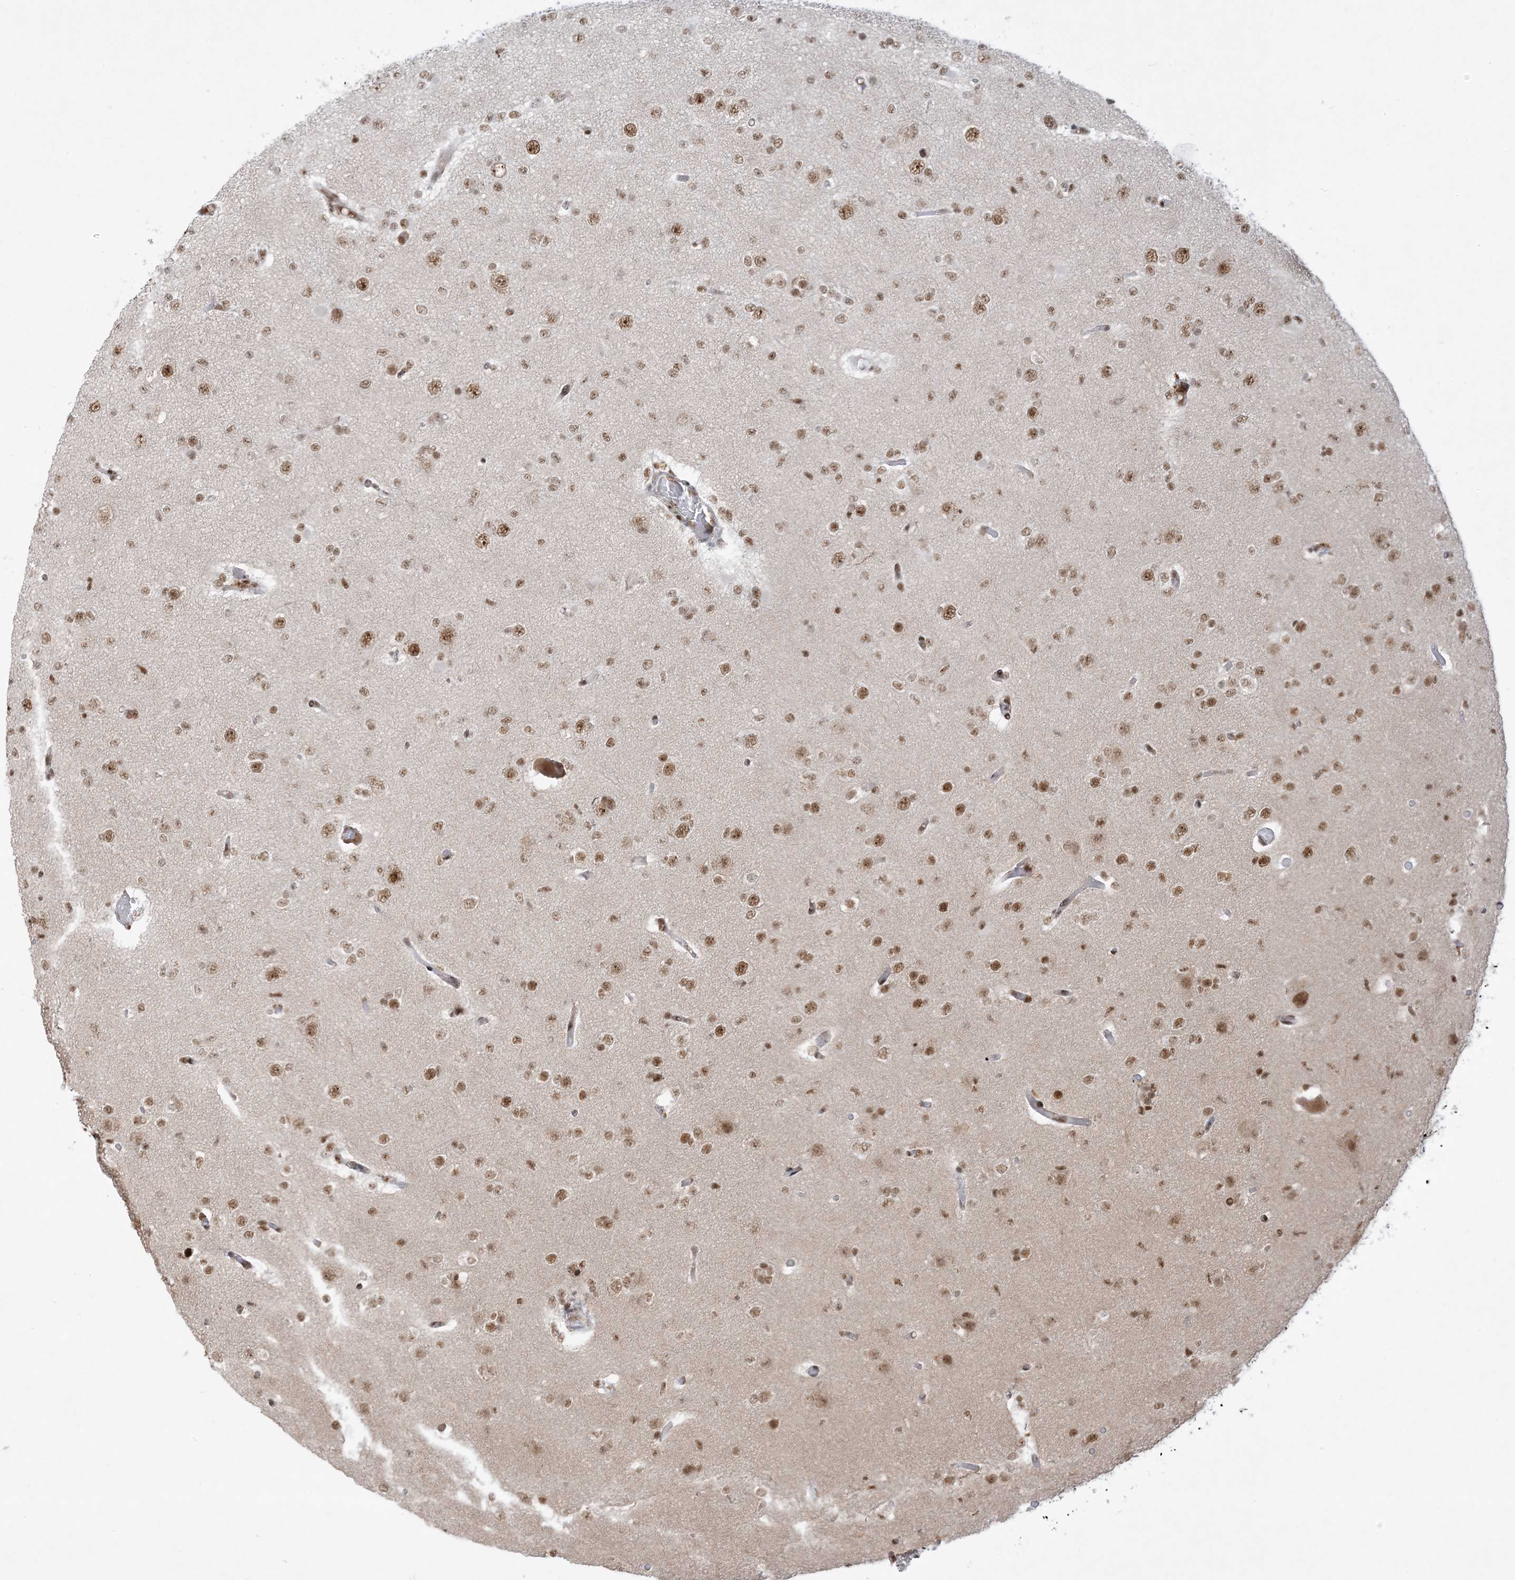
{"staining": {"intensity": "moderate", "quantity": ">75%", "location": "nuclear"}, "tissue": "glioma", "cell_type": "Tumor cells", "image_type": "cancer", "snomed": [{"axis": "morphology", "description": "Glioma, malignant, Low grade"}, {"axis": "topography", "description": "Brain"}], "caption": "Immunohistochemical staining of glioma shows medium levels of moderate nuclear protein expression in approximately >75% of tumor cells. The staining was performed using DAB to visualize the protein expression in brown, while the nuclei were stained in blue with hematoxylin (Magnification: 20x).", "gene": "PPIL2", "patient": {"sex": "female", "age": 22}}